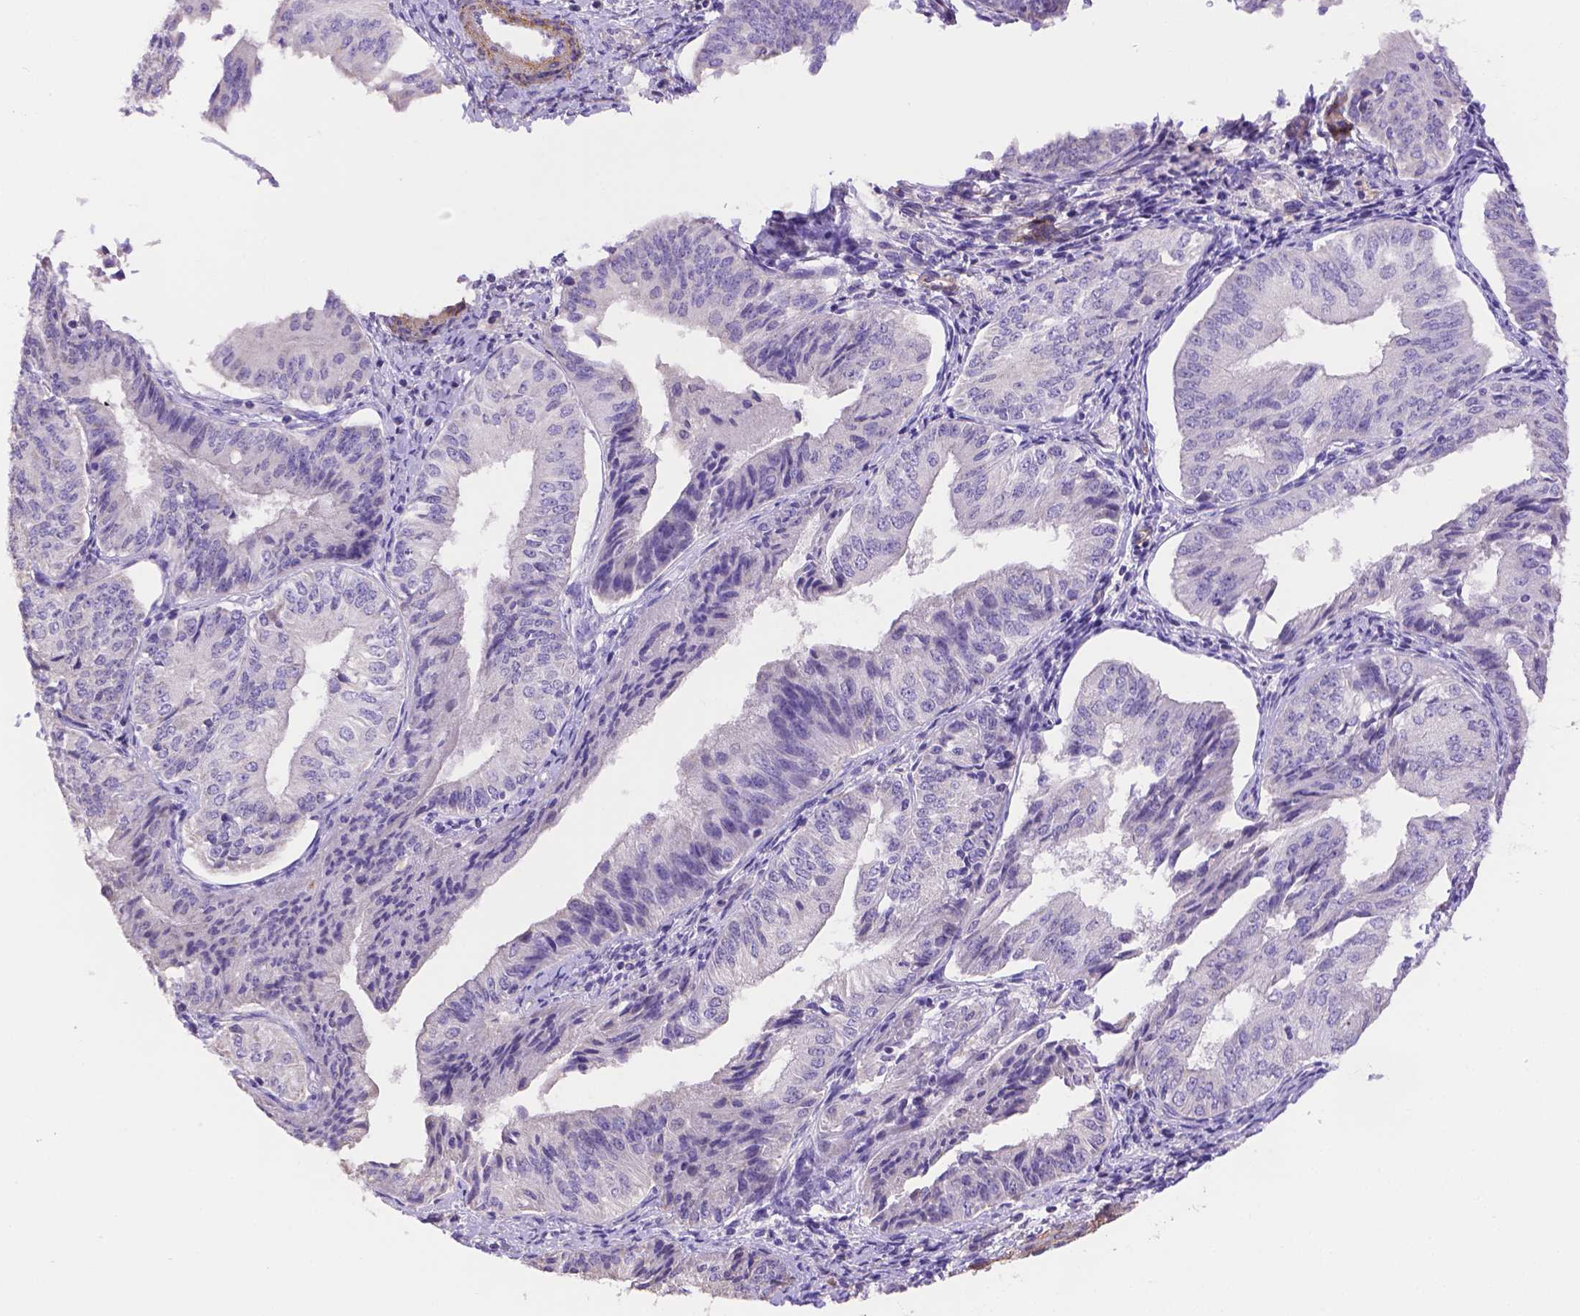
{"staining": {"intensity": "negative", "quantity": "none", "location": "none"}, "tissue": "endometrial cancer", "cell_type": "Tumor cells", "image_type": "cancer", "snomed": [{"axis": "morphology", "description": "Adenocarcinoma, NOS"}, {"axis": "topography", "description": "Endometrium"}], "caption": "Tumor cells show no significant protein positivity in endometrial adenocarcinoma.", "gene": "NXPE2", "patient": {"sex": "female", "age": 58}}